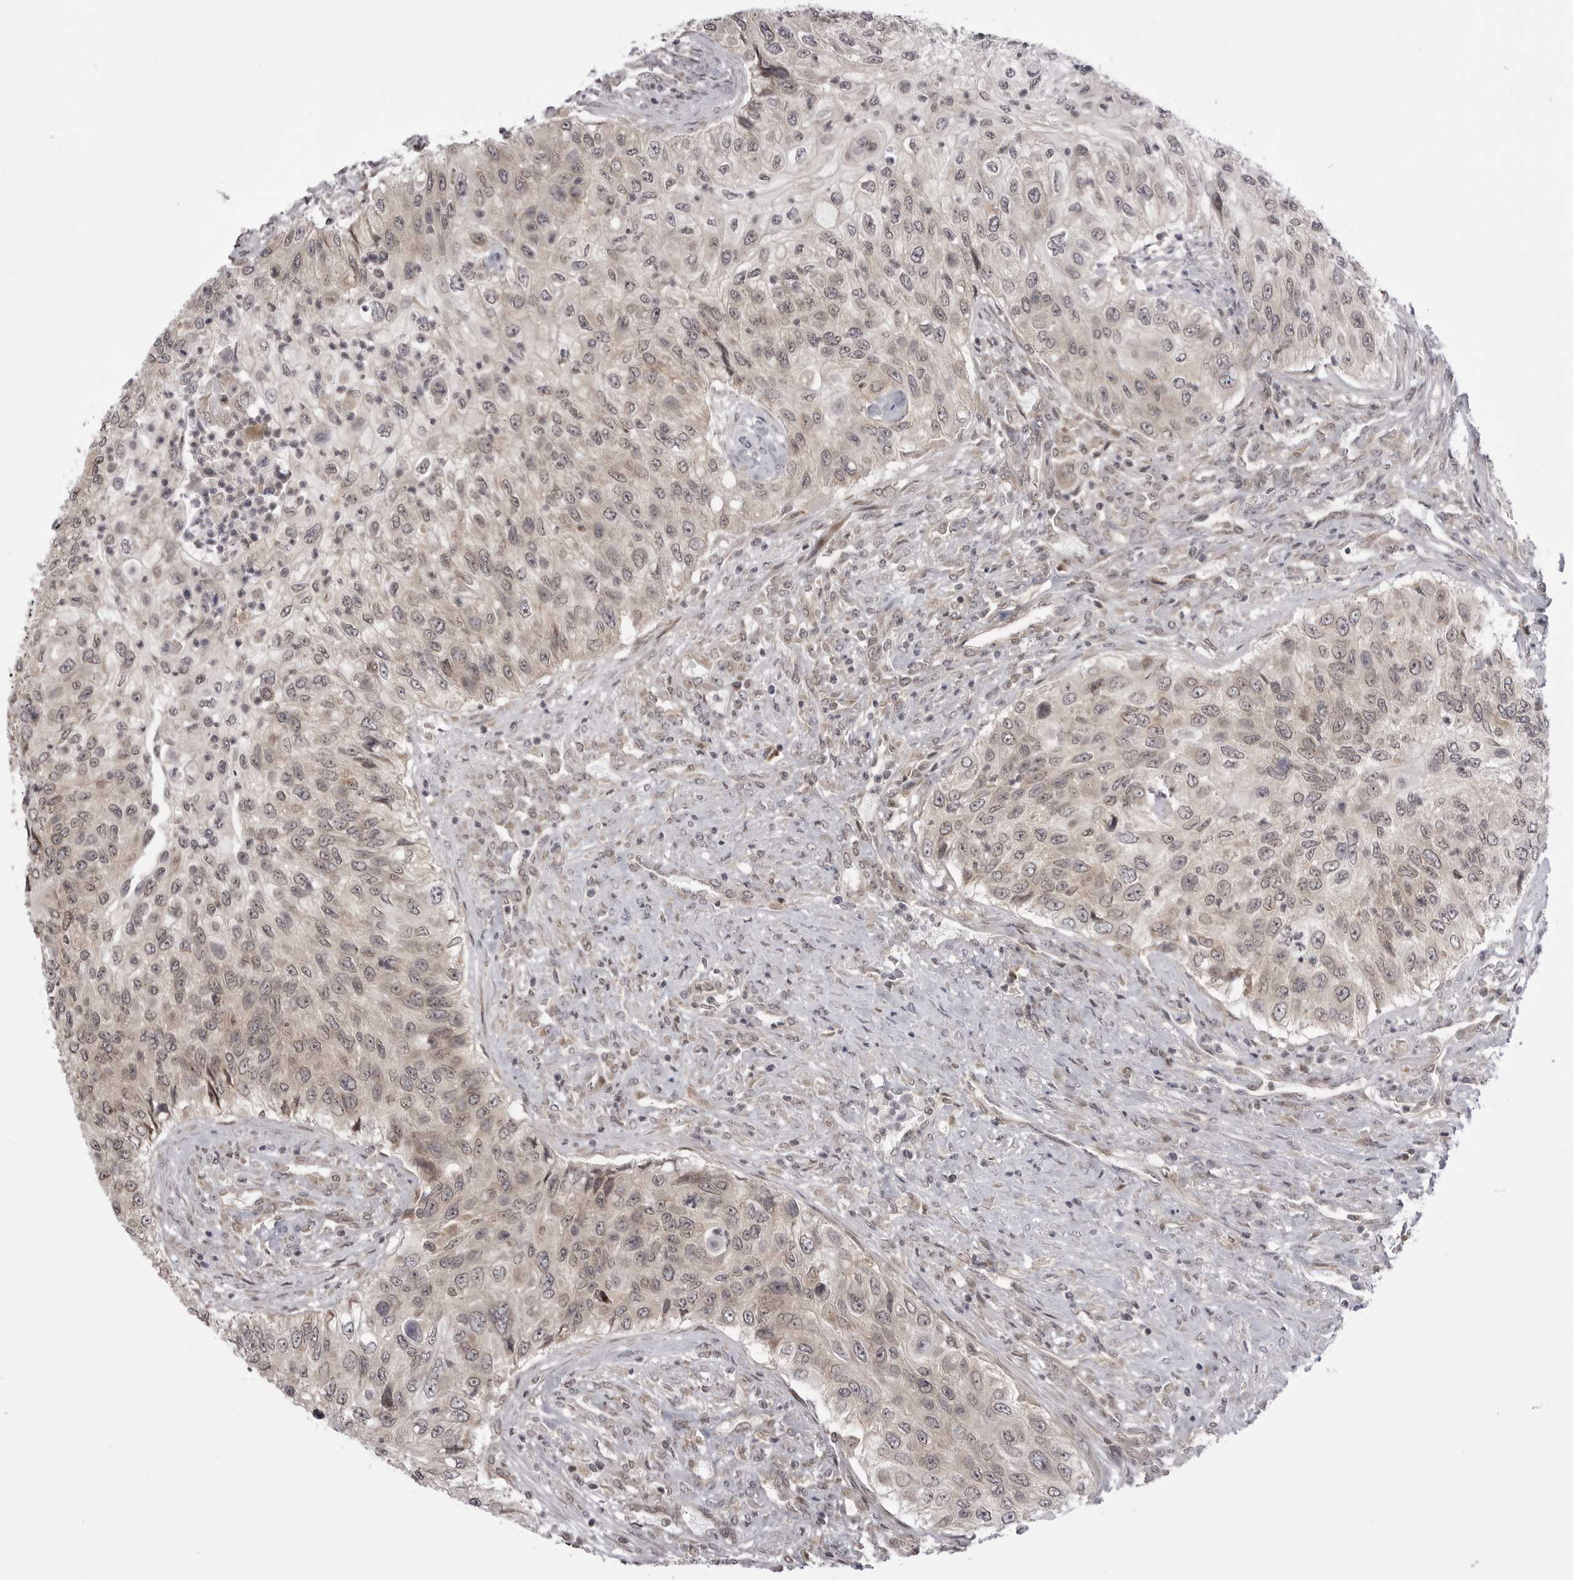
{"staining": {"intensity": "weak", "quantity": "<25%", "location": "cytoplasmic/membranous"}, "tissue": "urothelial cancer", "cell_type": "Tumor cells", "image_type": "cancer", "snomed": [{"axis": "morphology", "description": "Urothelial carcinoma, High grade"}, {"axis": "topography", "description": "Urinary bladder"}], "caption": "Immunohistochemistry of urothelial cancer displays no positivity in tumor cells. (Immunohistochemistry, brightfield microscopy, high magnification).", "gene": "PTK2B", "patient": {"sex": "female", "age": 60}}